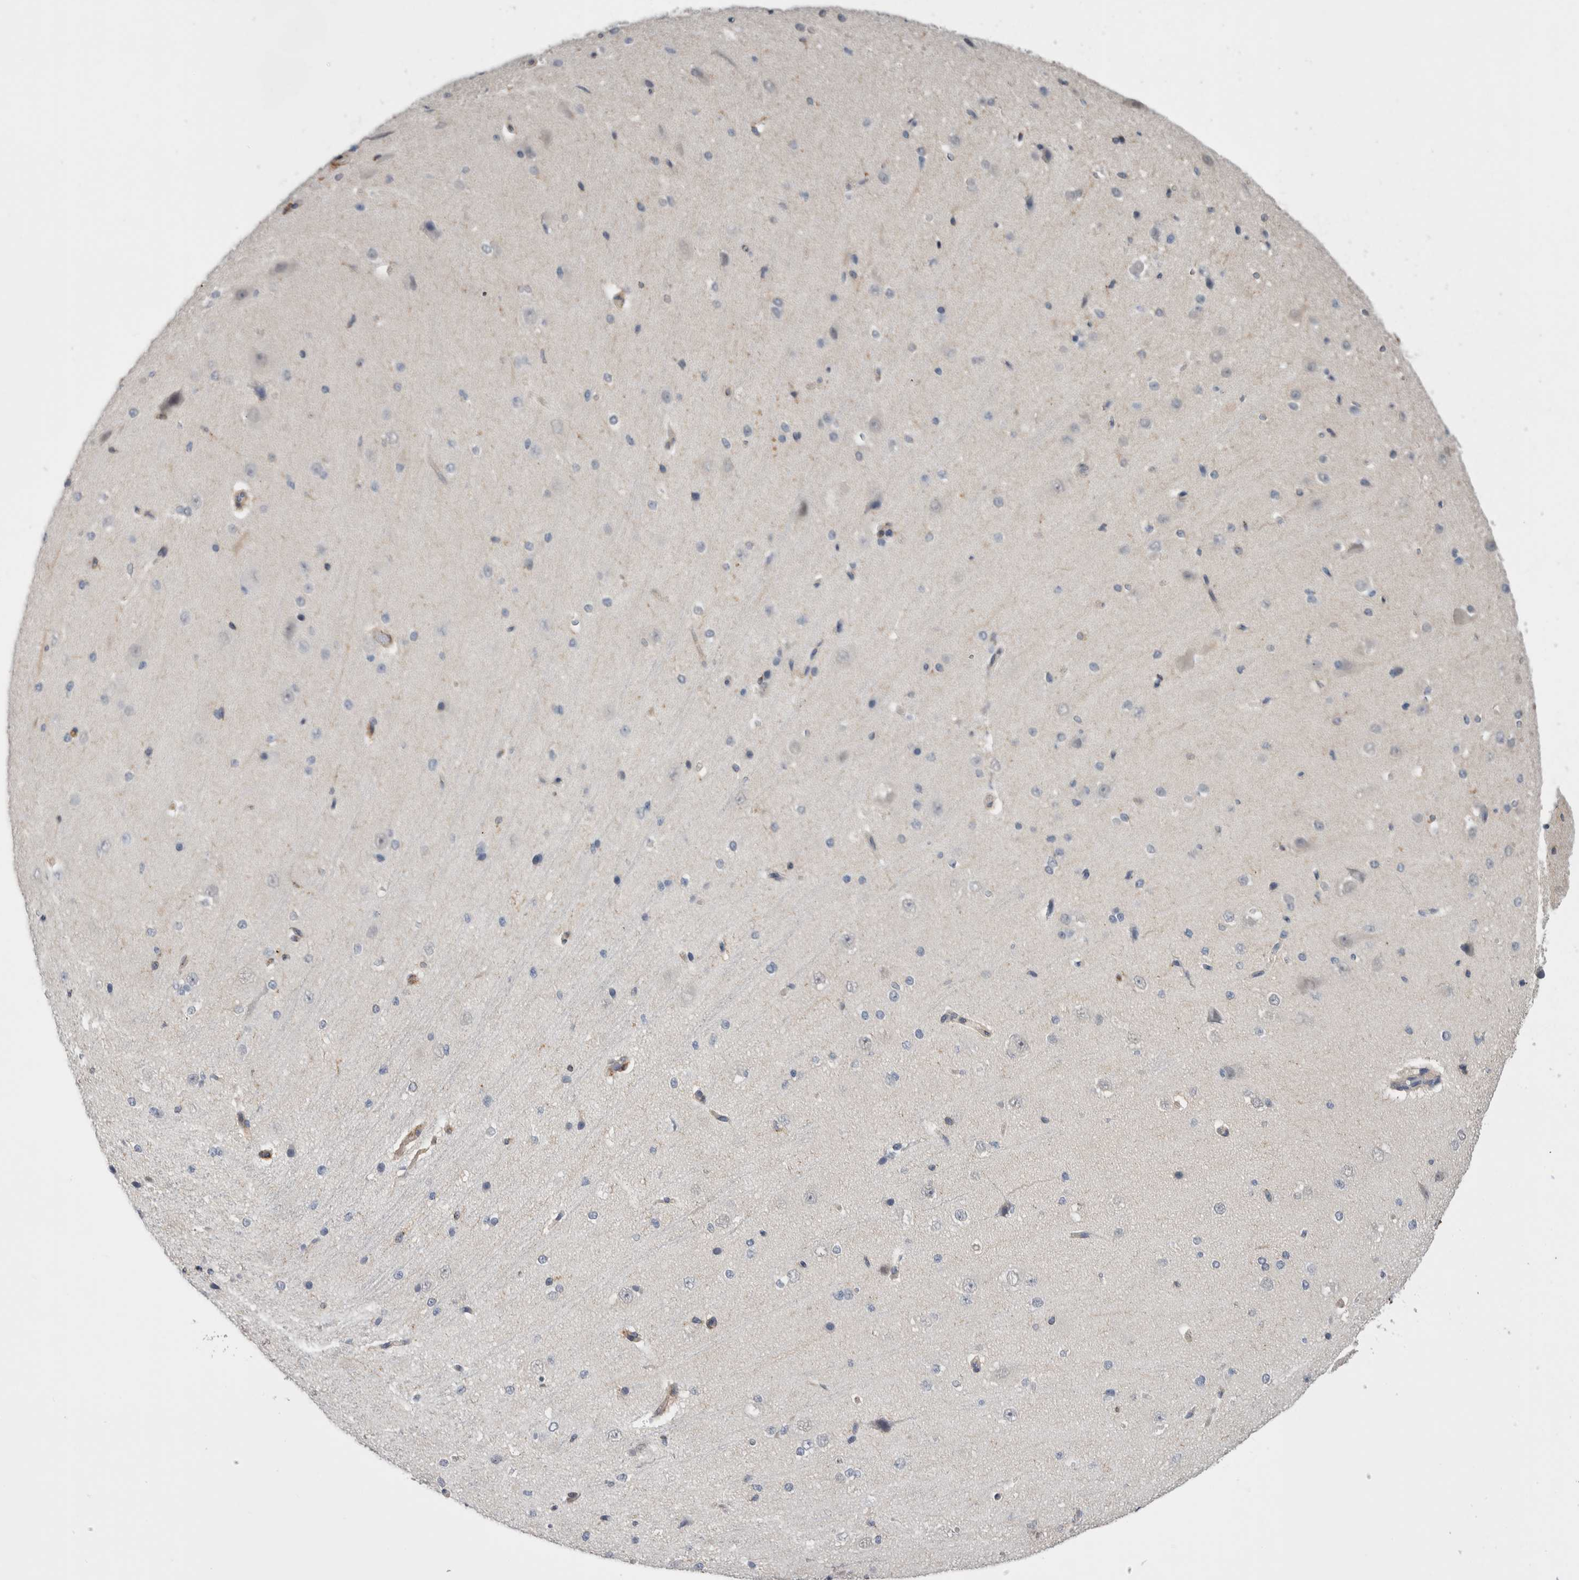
{"staining": {"intensity": "moderate", "quantity": ">75%", "location": "cytoplasmic/membranous"}, "tissue": "cerebral cortex", "cell_type": "Endothelial cells", "image_type": "normal", "snomed": [{"axis": "morphology", "description": "Normal tissue, NOS"}, {"axis": "morphology", "description": "Developmental malformation"}, {"axis": "topography", "description": "Cerebral cortex"}], "caption": "Protein staining reveals moderate cytoplasmic/membranous staining in approximately >75% of endothelial cells in benign cerebral cortex.", "gene": "CCDC88B", "patient": {"sex": "female", "age": 30}}